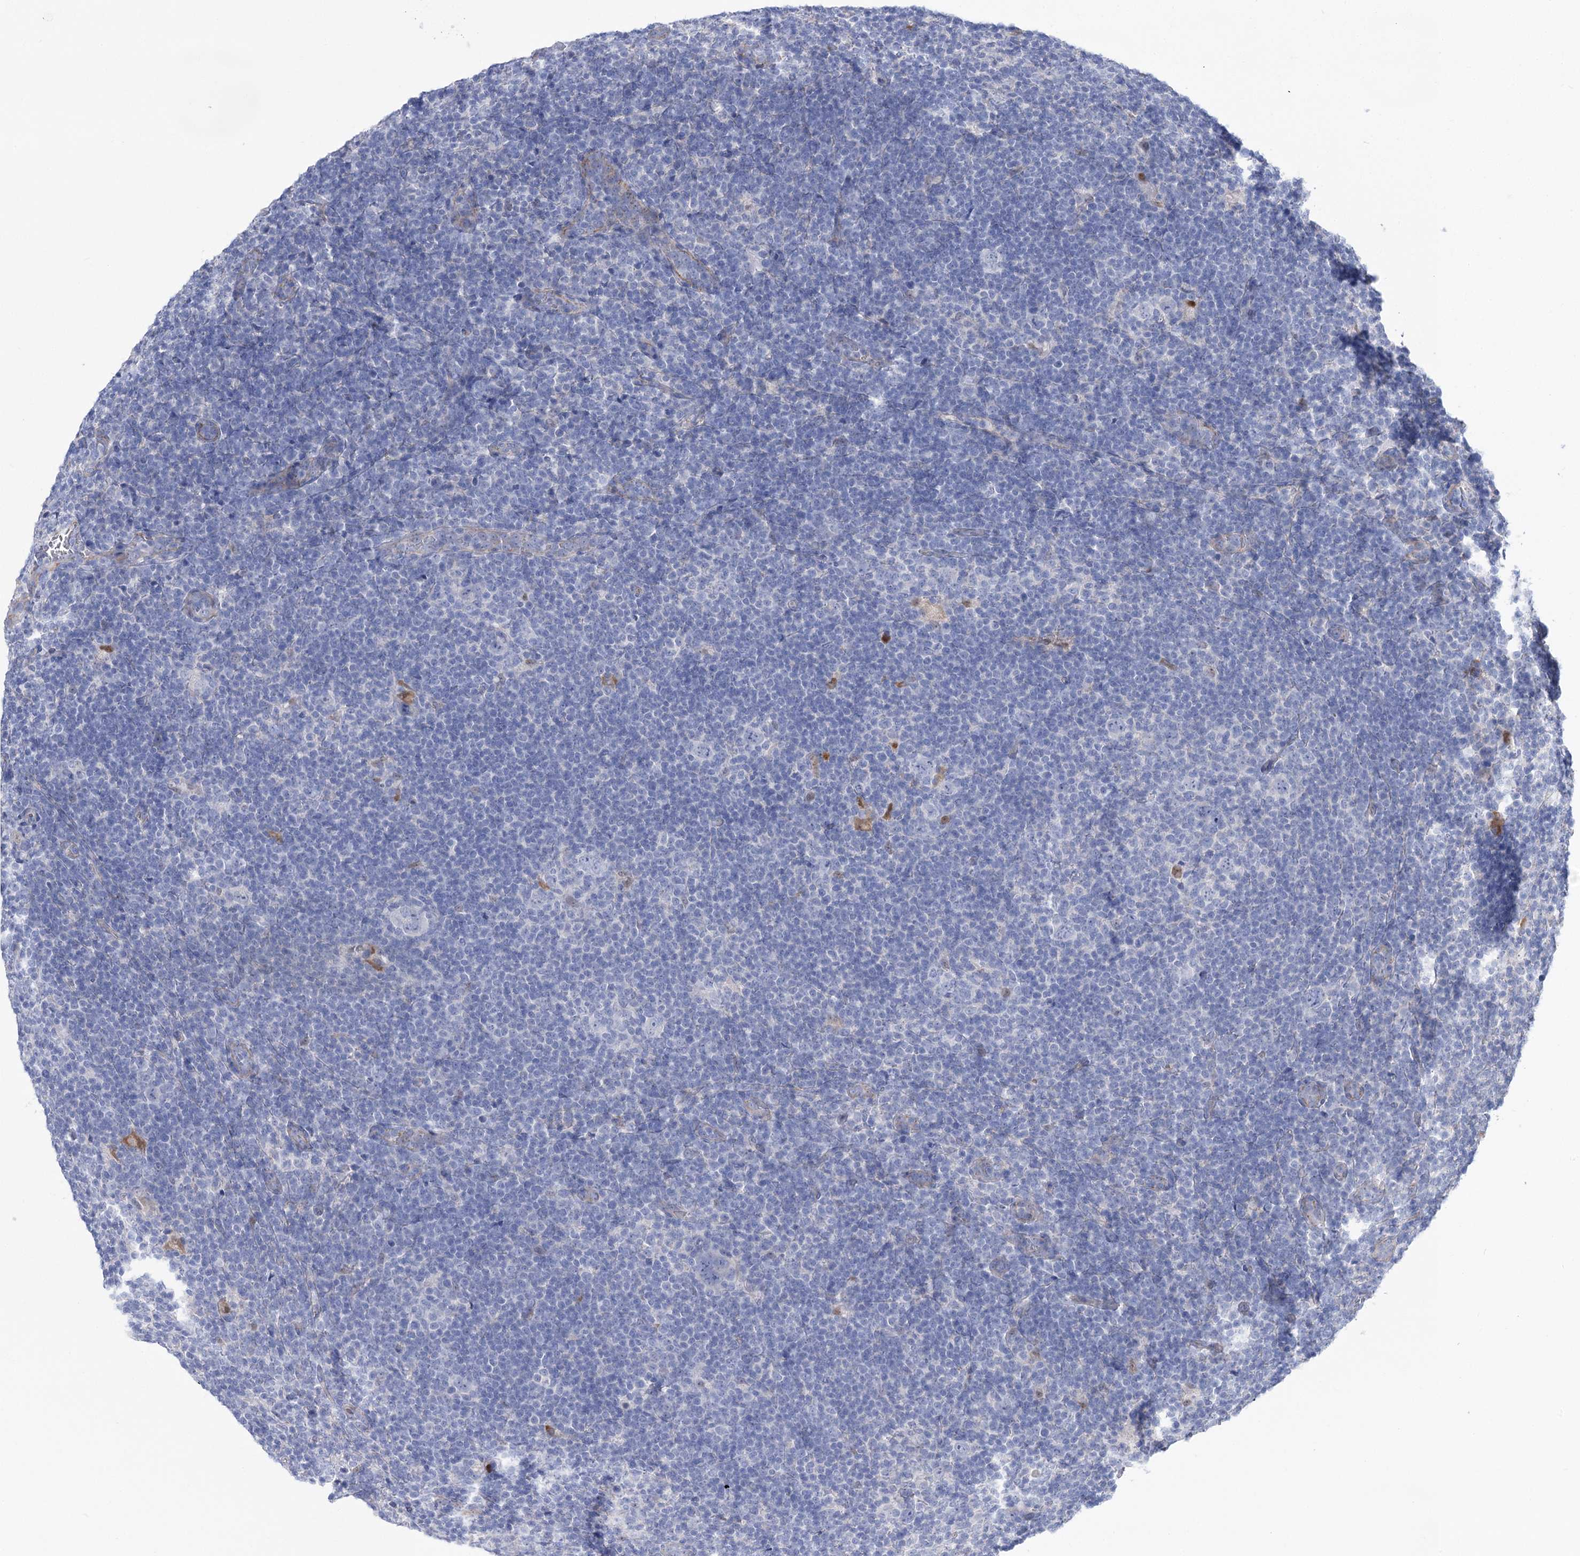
{"staining": {"intensity": "negative", "quantity": "none", "location": "none"}, "tissue": "lymphoma", "cell_type": "Tumor cells", "image_type": "cancer", "snomed": [{"axis": "morphology", "description": "Hodgkin's disease, NOS"}, {"axis": "topography", "description": "Lymph node"}], "caption": "Immunohistochemistry photomicrograph of neoplastic tissue: lymphoma stained with DAB displays no significant protein expression in tumor cells.", "gene": "NRAP", "patient": {"sex": "female", "age": 57}}